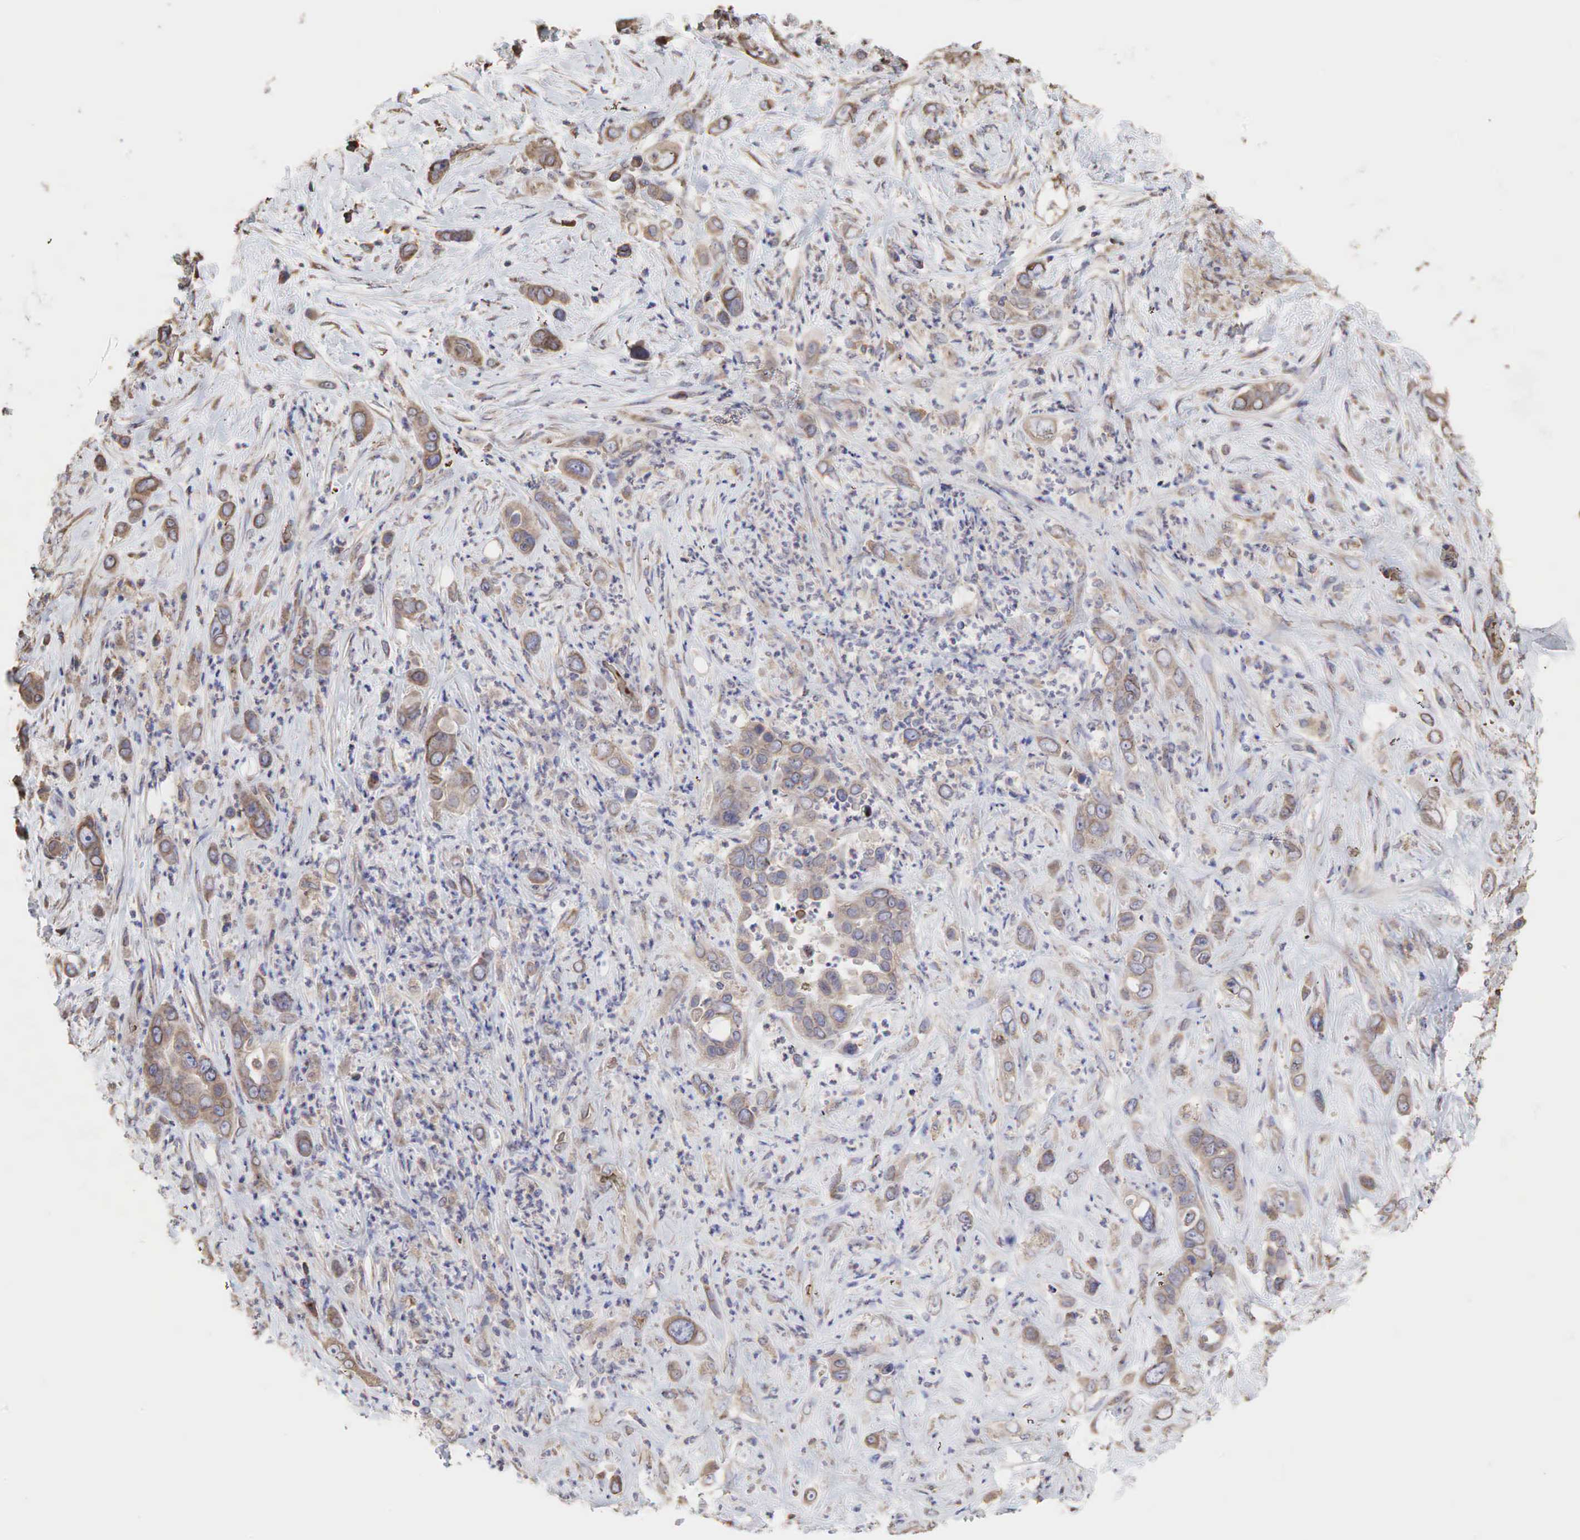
{"staining": {"intensity": "weak", "quantity": ">75%", "location": "cytoplasmic/membranous"}, "tissue": "liver cancer", "cell_type": "Tumor cells", "image_type": "cancer", "snomed": [{"axis": "morphology", "description": "Cholangiocarcinoma"}, {"axis": "topography", "description": "Liver"}], "caption": "Tumor cells show weak cytoplasmic/membranous positivity in approximately >75% of cells in liver cholangiocarcinoma.", "gene": "PABPC5", "patient": {"sex": "female", "age": 79}}